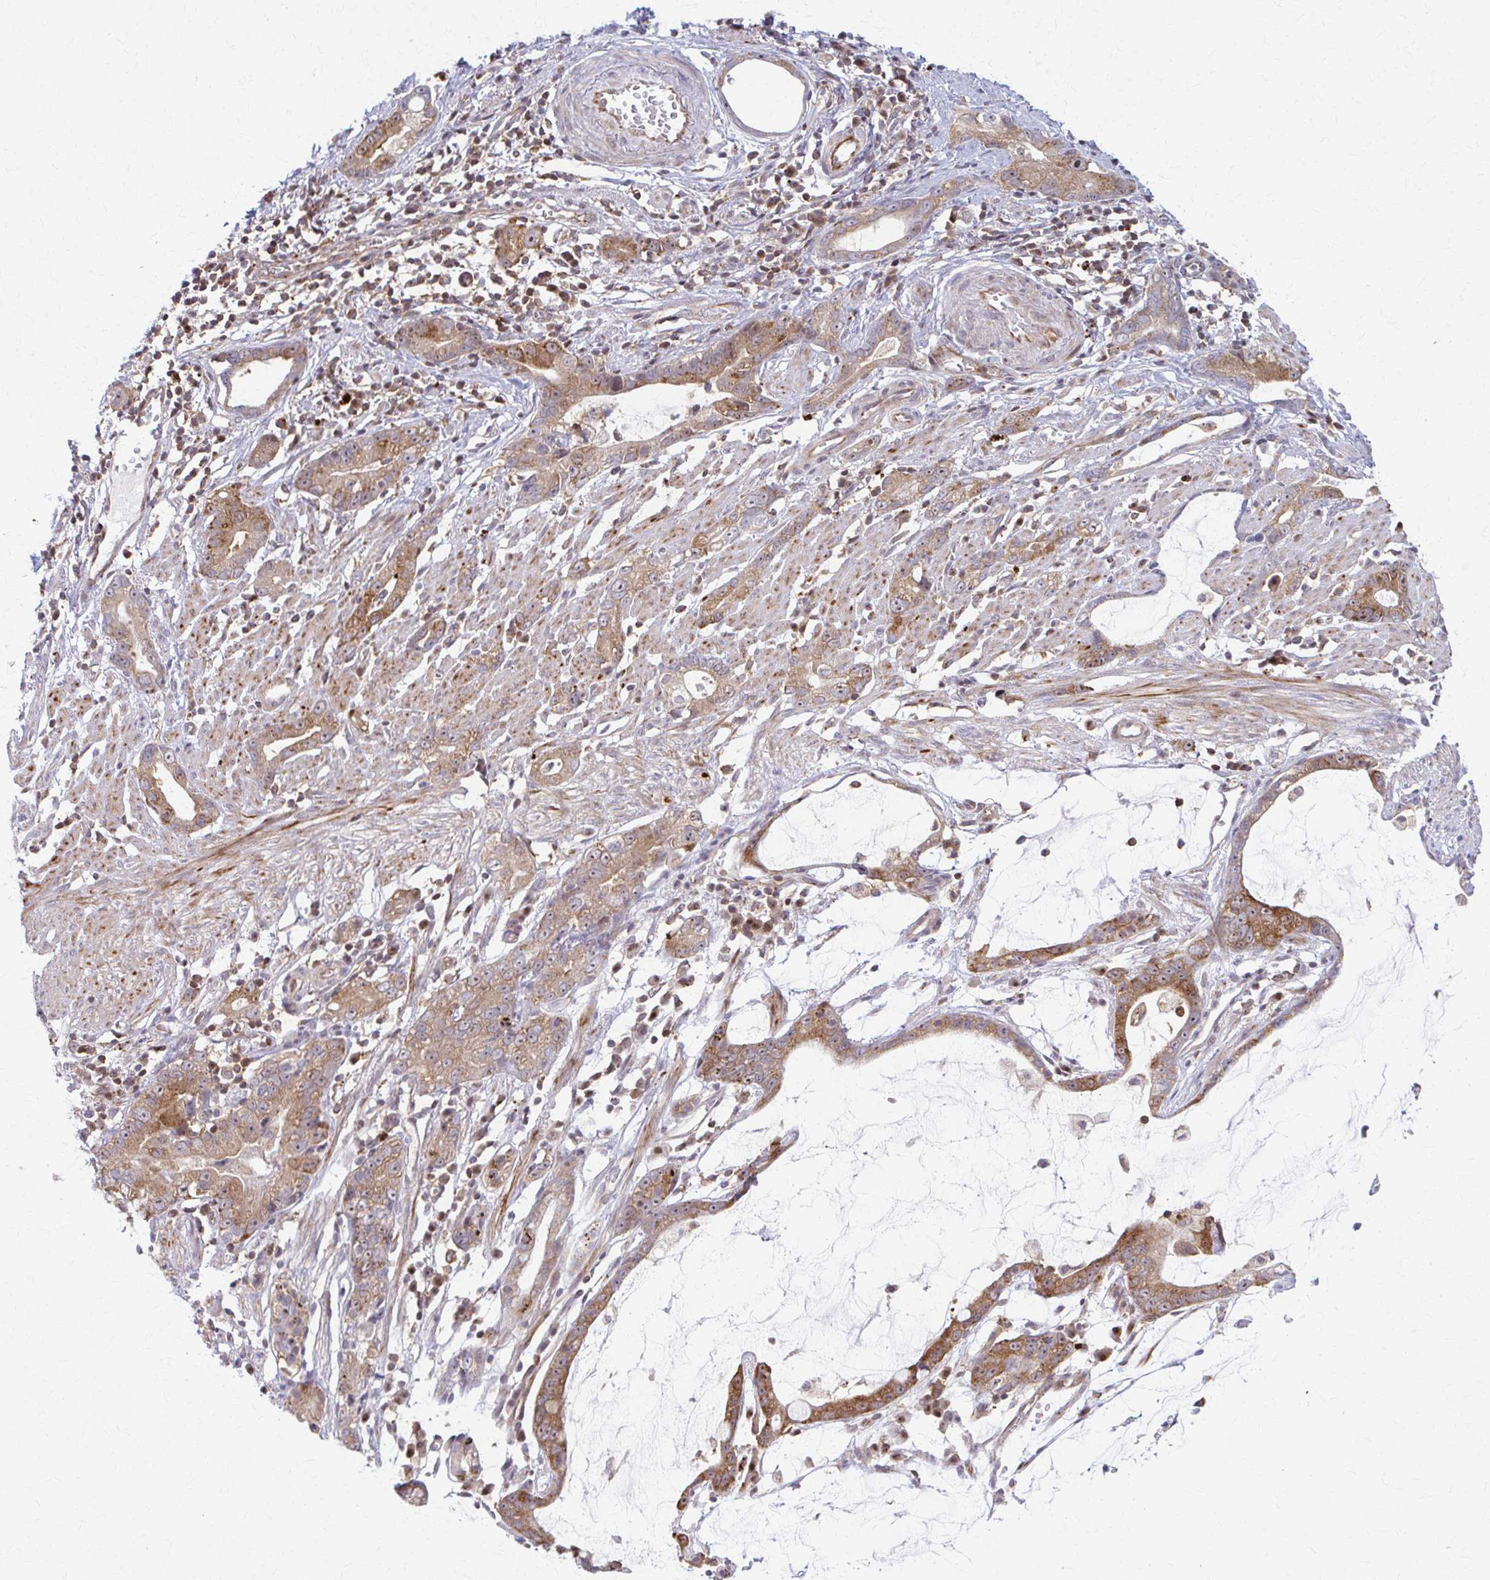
{"staining": {"intensity": "moderate", "quantity": ">75%", "location": "cytoplasmic/membranous"}, "tissue": "stomach cancer", "cell_type": "Tumor cells", "image_type": "cancer", "snomed": [{"axis": "morphology", "description": "Adenocarcinoma, NOS"}, {"axis": "topography", "description": "Stomach"}], "caption": "DAB immunohistochemical staining of human stomach cancer demonstrates moderate cytoplasmic/membranous protein positivity in about >75% of tumor cells. The staining was performed using DAB (3,3'-diaminobenzidine), with brown indicating positive protein expression. Nuclei are stained blue with hematoxylin.", "gene": "ARHGAP35", "patient": {"sex": "male", "age": 55}}